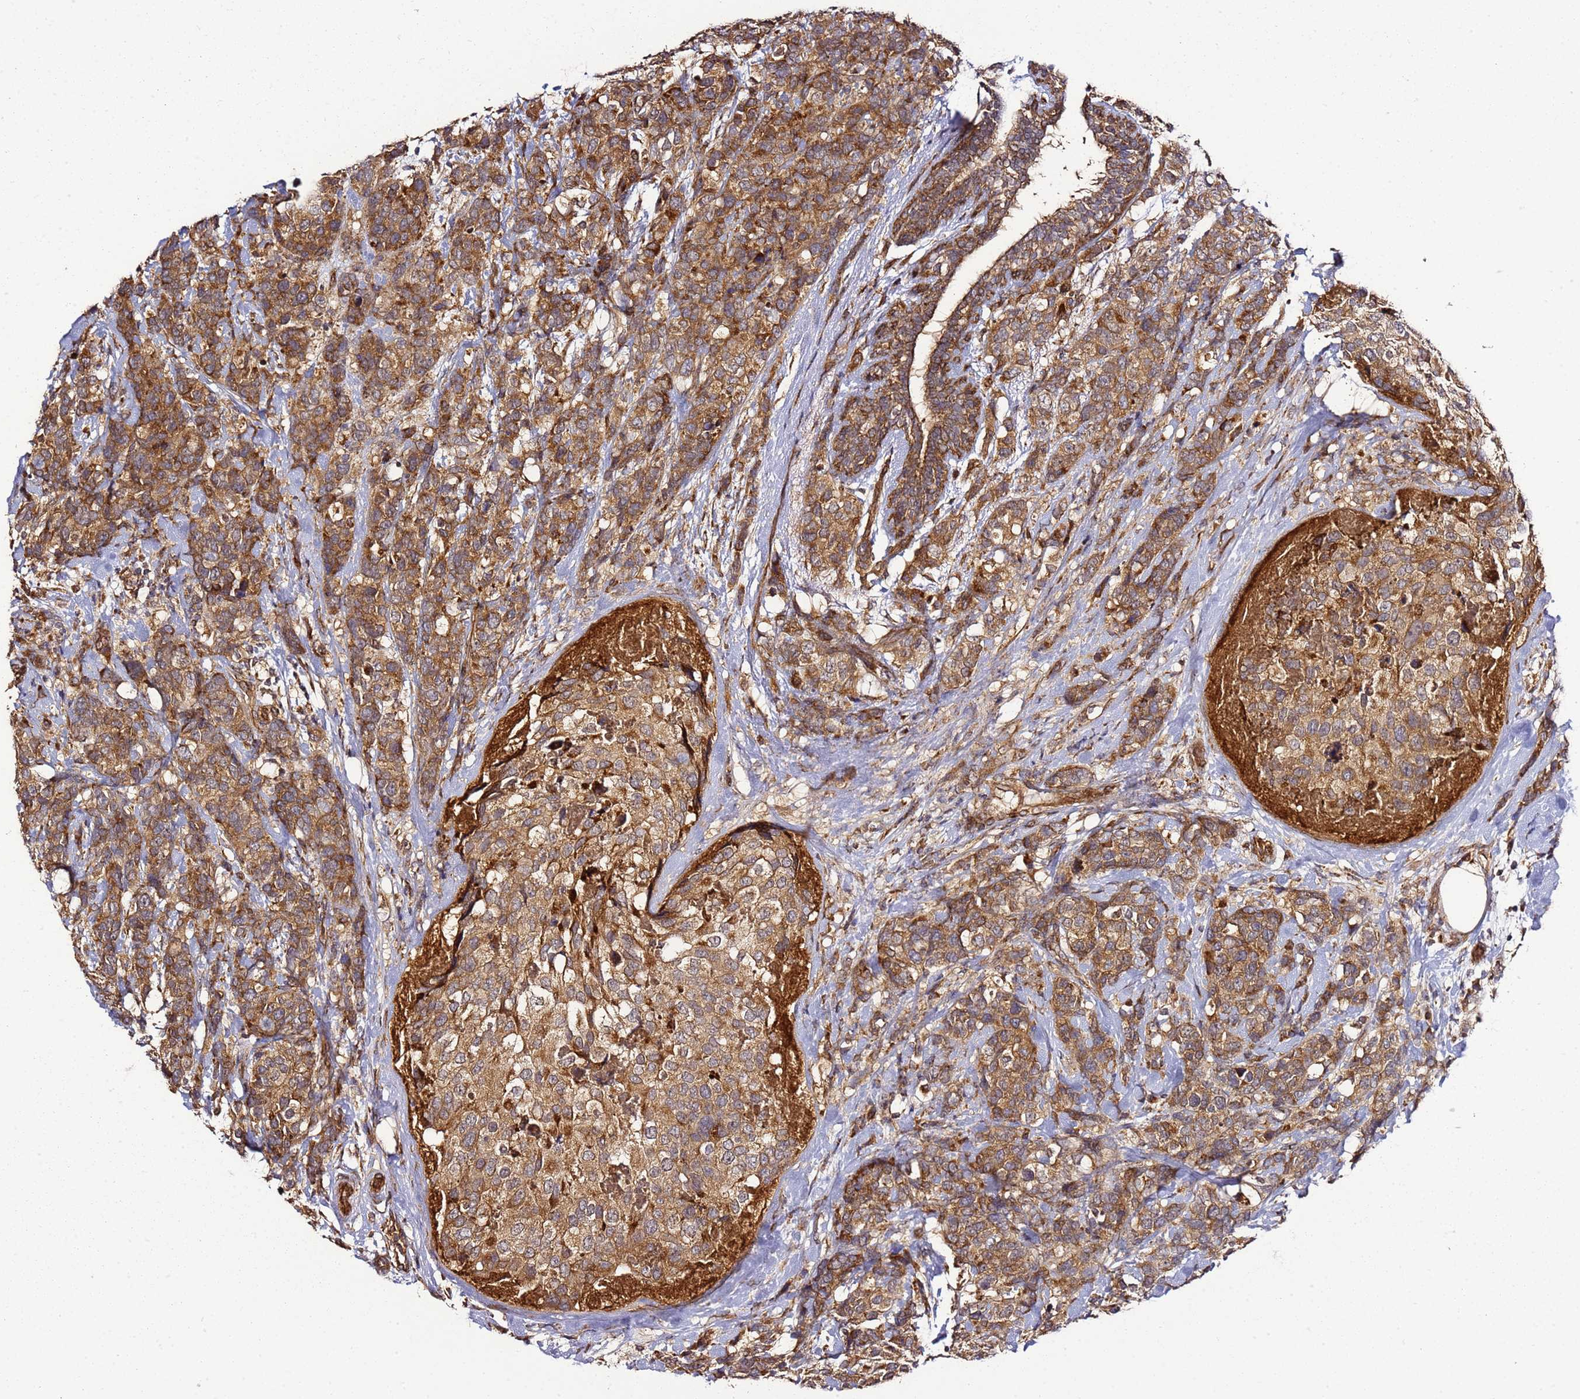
{"staining": {"intensity": "strong", "quantity": ">75%", "location": "cytoplasmic/membranous"}, "tissue": "breast cancer", "cell_type": "Tumor cells", "image_type": "cancer", "snomed": [{"axis": "morphology", "description": "Lobular carcinoma"}, {"axis": "topography", "description": "Breast"}], "caption": "Immunohistochemical staining of human breast lobular carcinoma displays high levels of strong cytoplasmic/membranous protein staining in about >75% of tumor cells.", "gene": "TM2D2", "patient": {"sex": "female", "age": 59}}